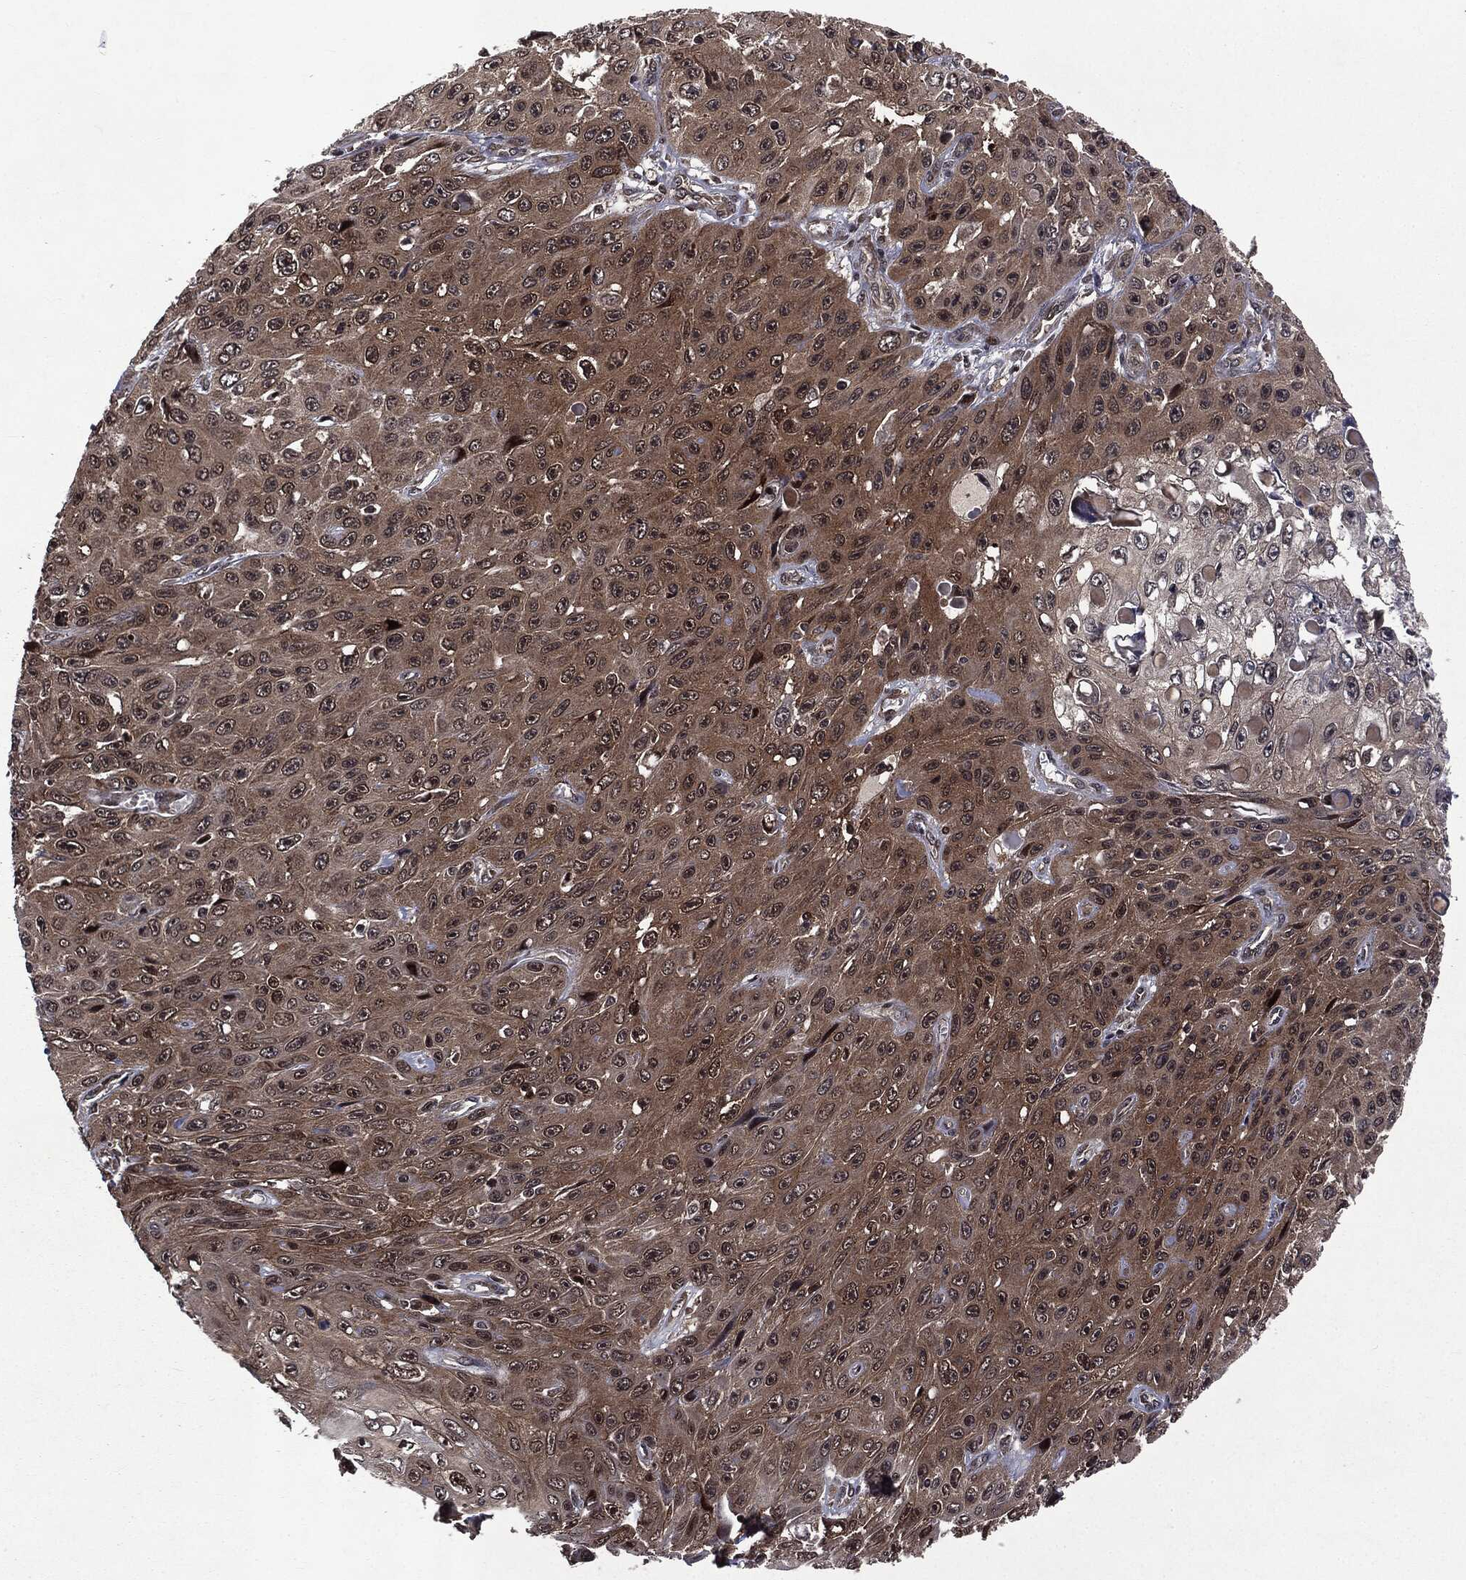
{"staining": {"intensity": "moderate", "quantity": "25%-75%", "location": "cytoplasmic/membranous,nuclear"}, "tissue": "skin cancer", "cell_type": "Tumor cells", "image_type": "cancer", "snomed": [{"axis": "morphology", "description": "Squamous cell carcinoma, NOS"}, {"axis": "topography", "description": "Skin"}], "caption": "DAB (3,3'-diaminobenzidine) immunohistochemical staining of skin cancer (squamous cell carcinoma) displays moderate cytoplasmic/membranous and nuclear protein expression in approximately 25%-75% of tumor cells.", "gene": "STAU2", "patient": {"sex": "male", "age": 82}}